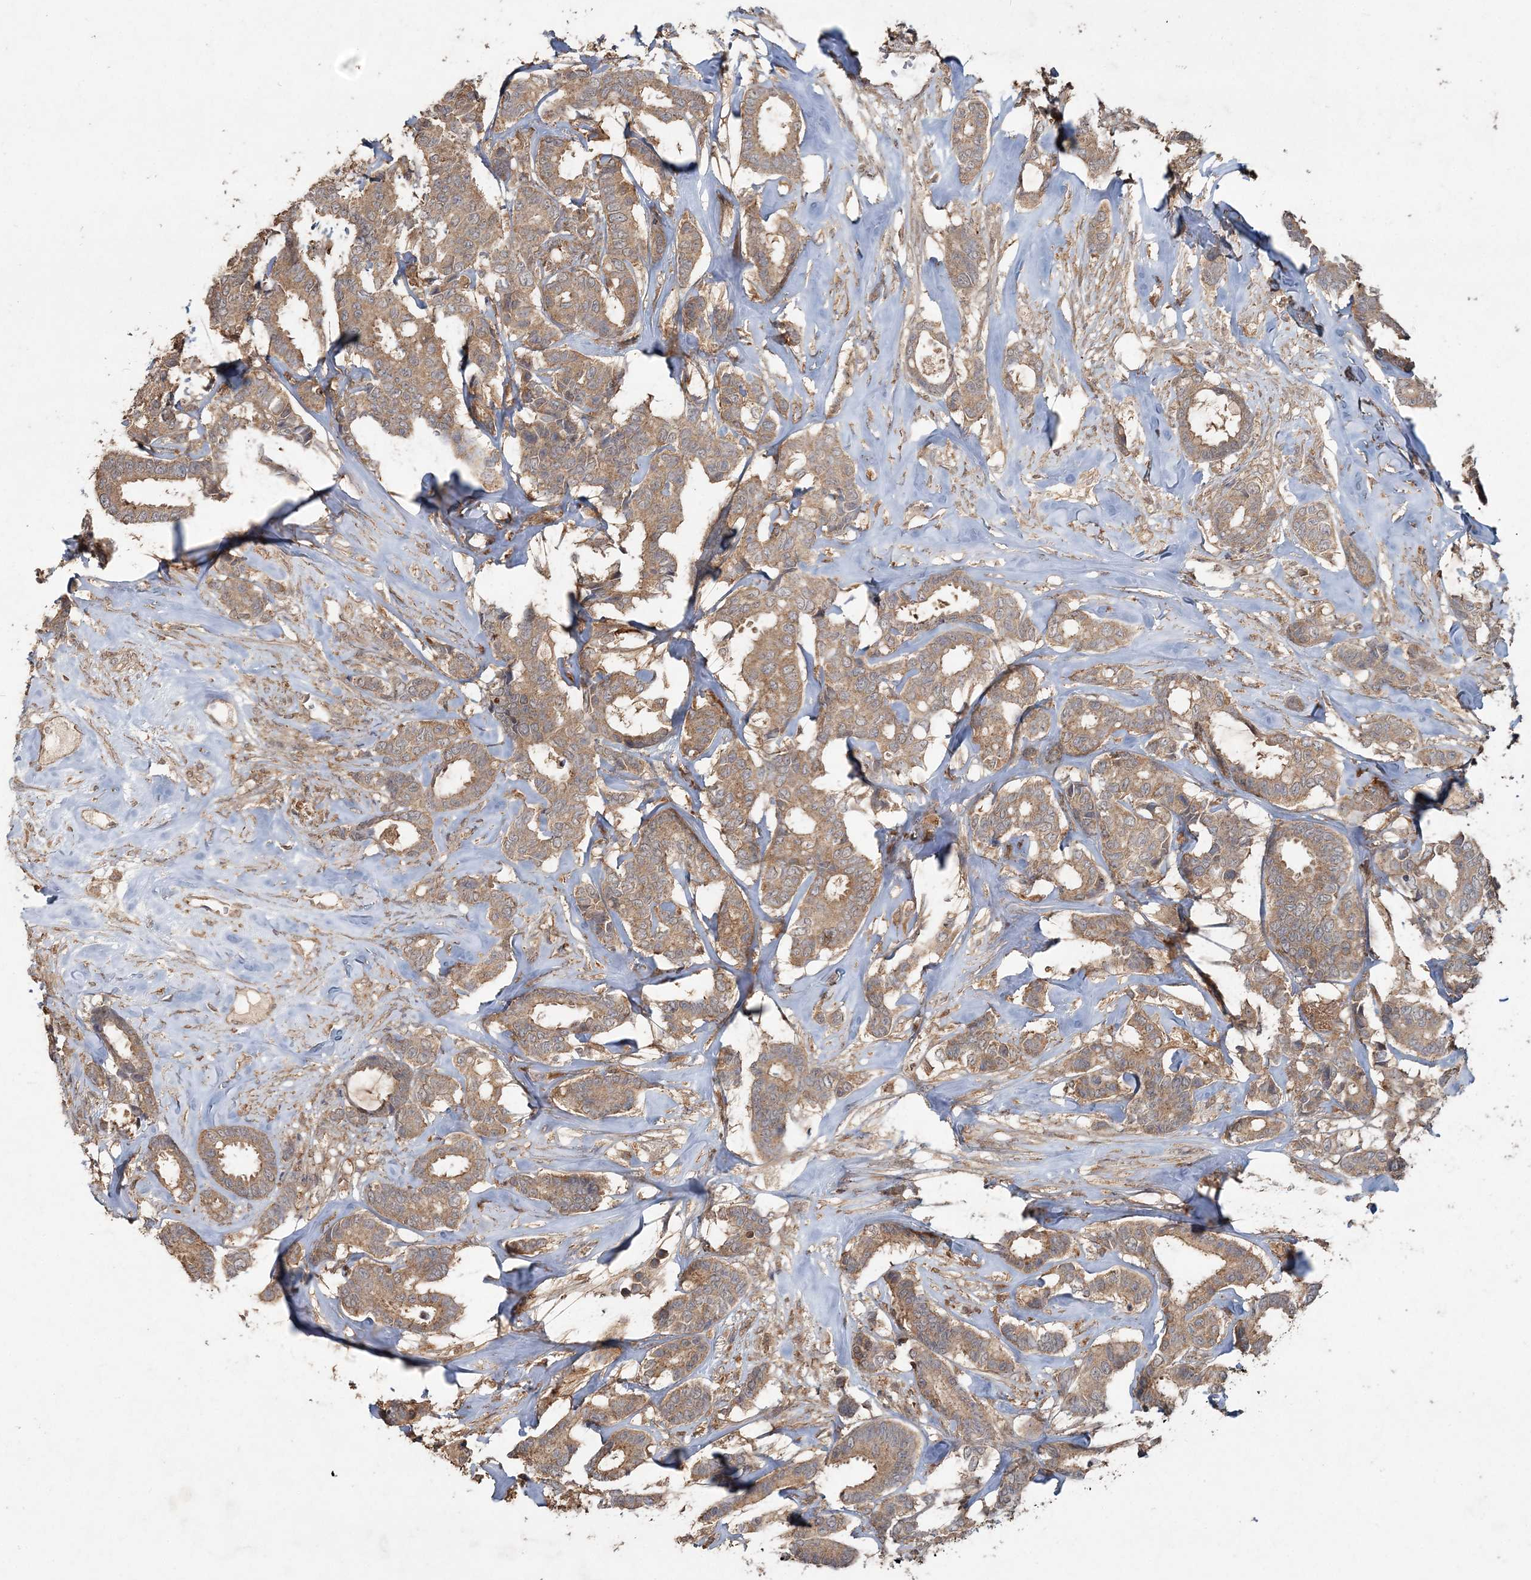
{"staining": {"intensity": "moderate", "quantity": ">75%", "location": "cytoplasmic/membranous"}, "tissue": "breast cancer", "cell_type": "Tumor cells", "image_type": "cancer", "snomed": [{"axis": "morphology", "description": "Duct carcinoma"}, {"axis": "topography", "description": "Breast"}], "caption": "Brown immunohistochemical staining in infiltrating ductal carcinoma (breast) reveals moderate cytoplasmic/membranous positivity in approximately >75% of tumor cells.", "gene": "SPRY1", "patient": {"sex": "female", "age": 87}}